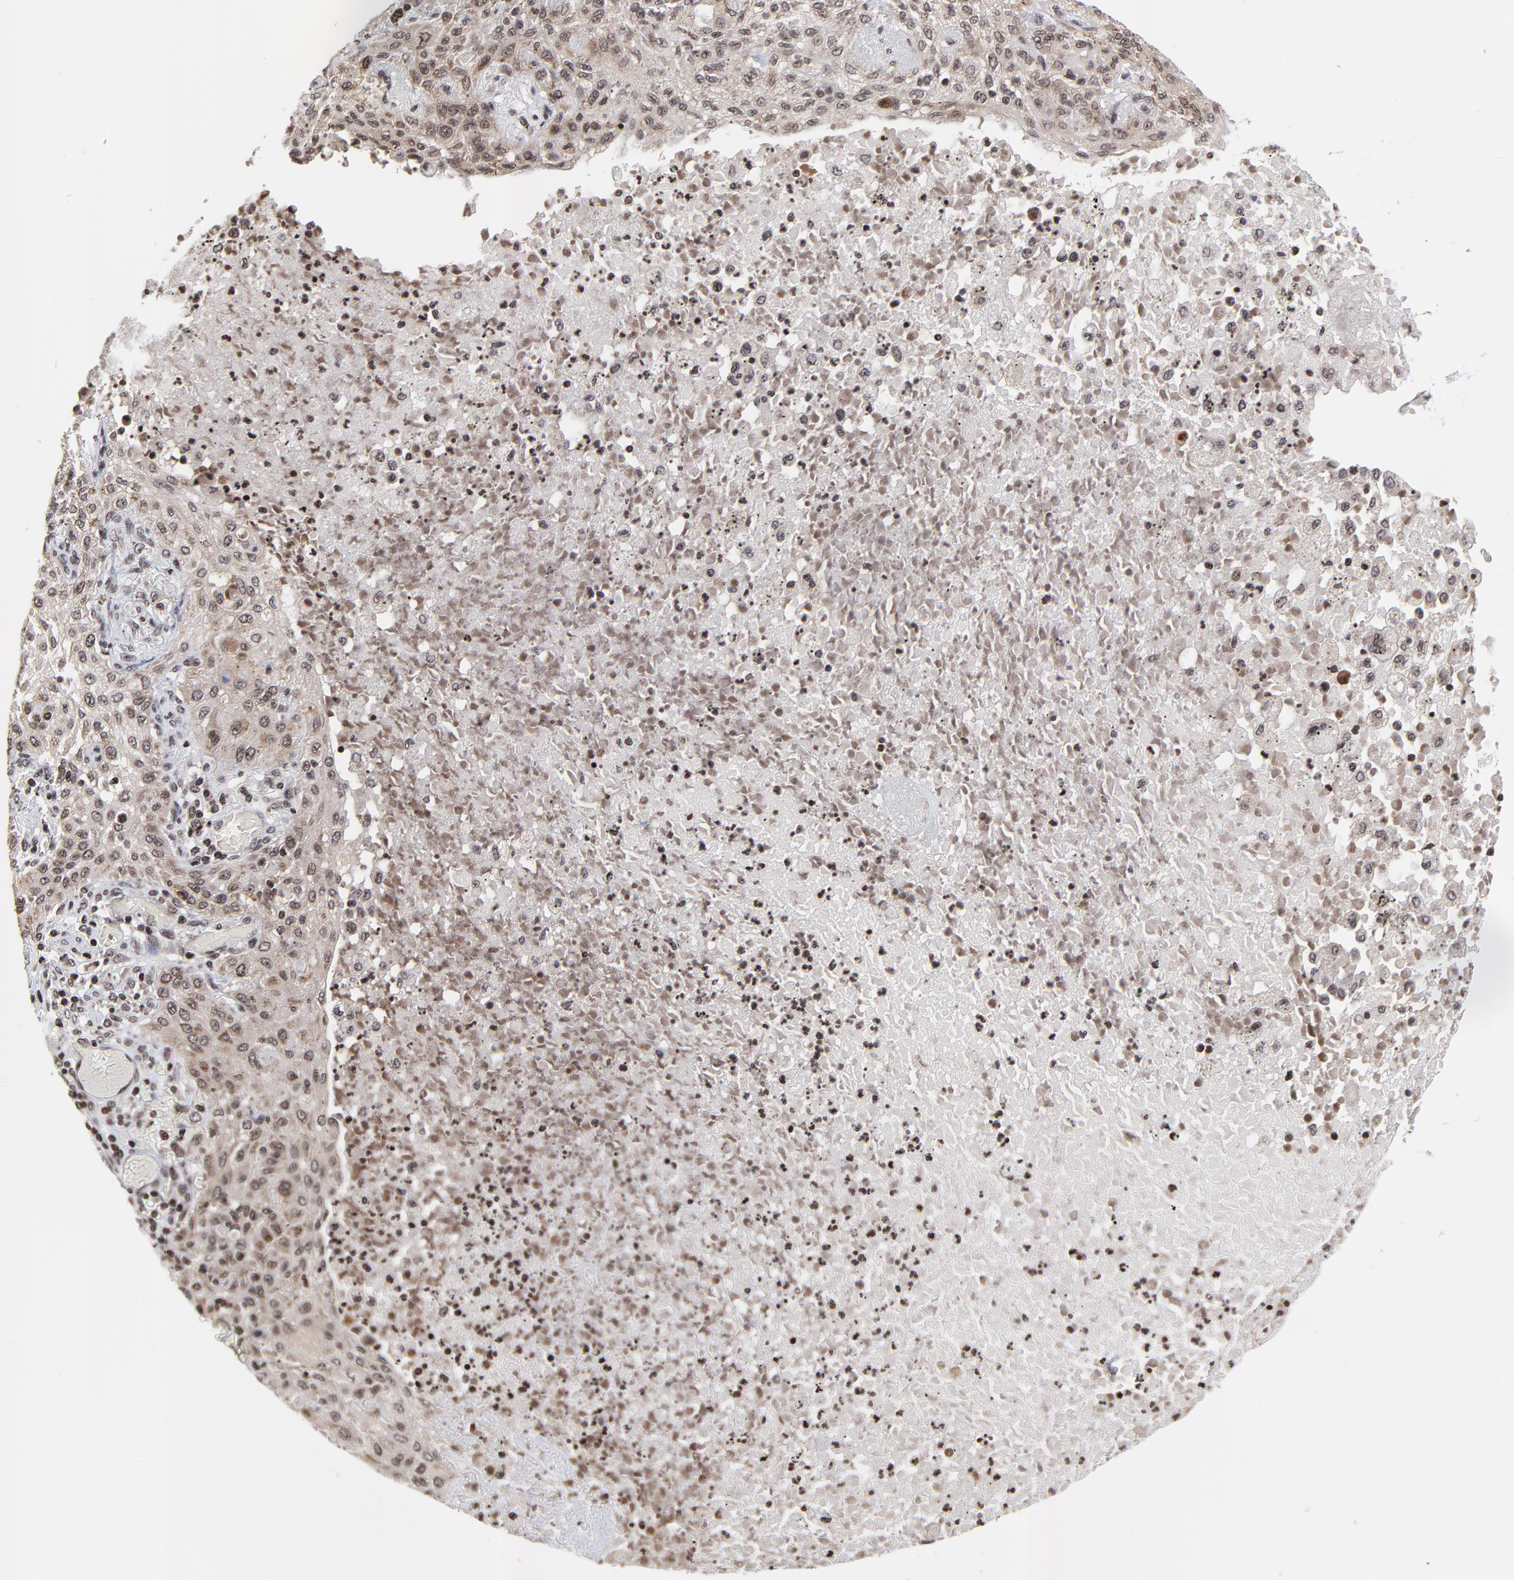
{"staining": {"intensity": "moderate", "quantity": ">75%", "location": "cytoplasmic/membranous,nuclear"}, "tissue": "lung cancer", "cell_type": "Tumor cells", "image_type": "cancer", "snomed": [{"axis": "morphology", "description": "Squamous cell carcinoma, NOS"}, {"axis": "topography", "description": "Lung"}], "caption": "Lung cancer tissue shows moderate cytoplasmic/membranous and nuclear positivity in approximately >75% of tumor cells, visualized by immunohistochemistry.", "gene": "ZNF777", "patient": {"sex": "female", "age": 47}}